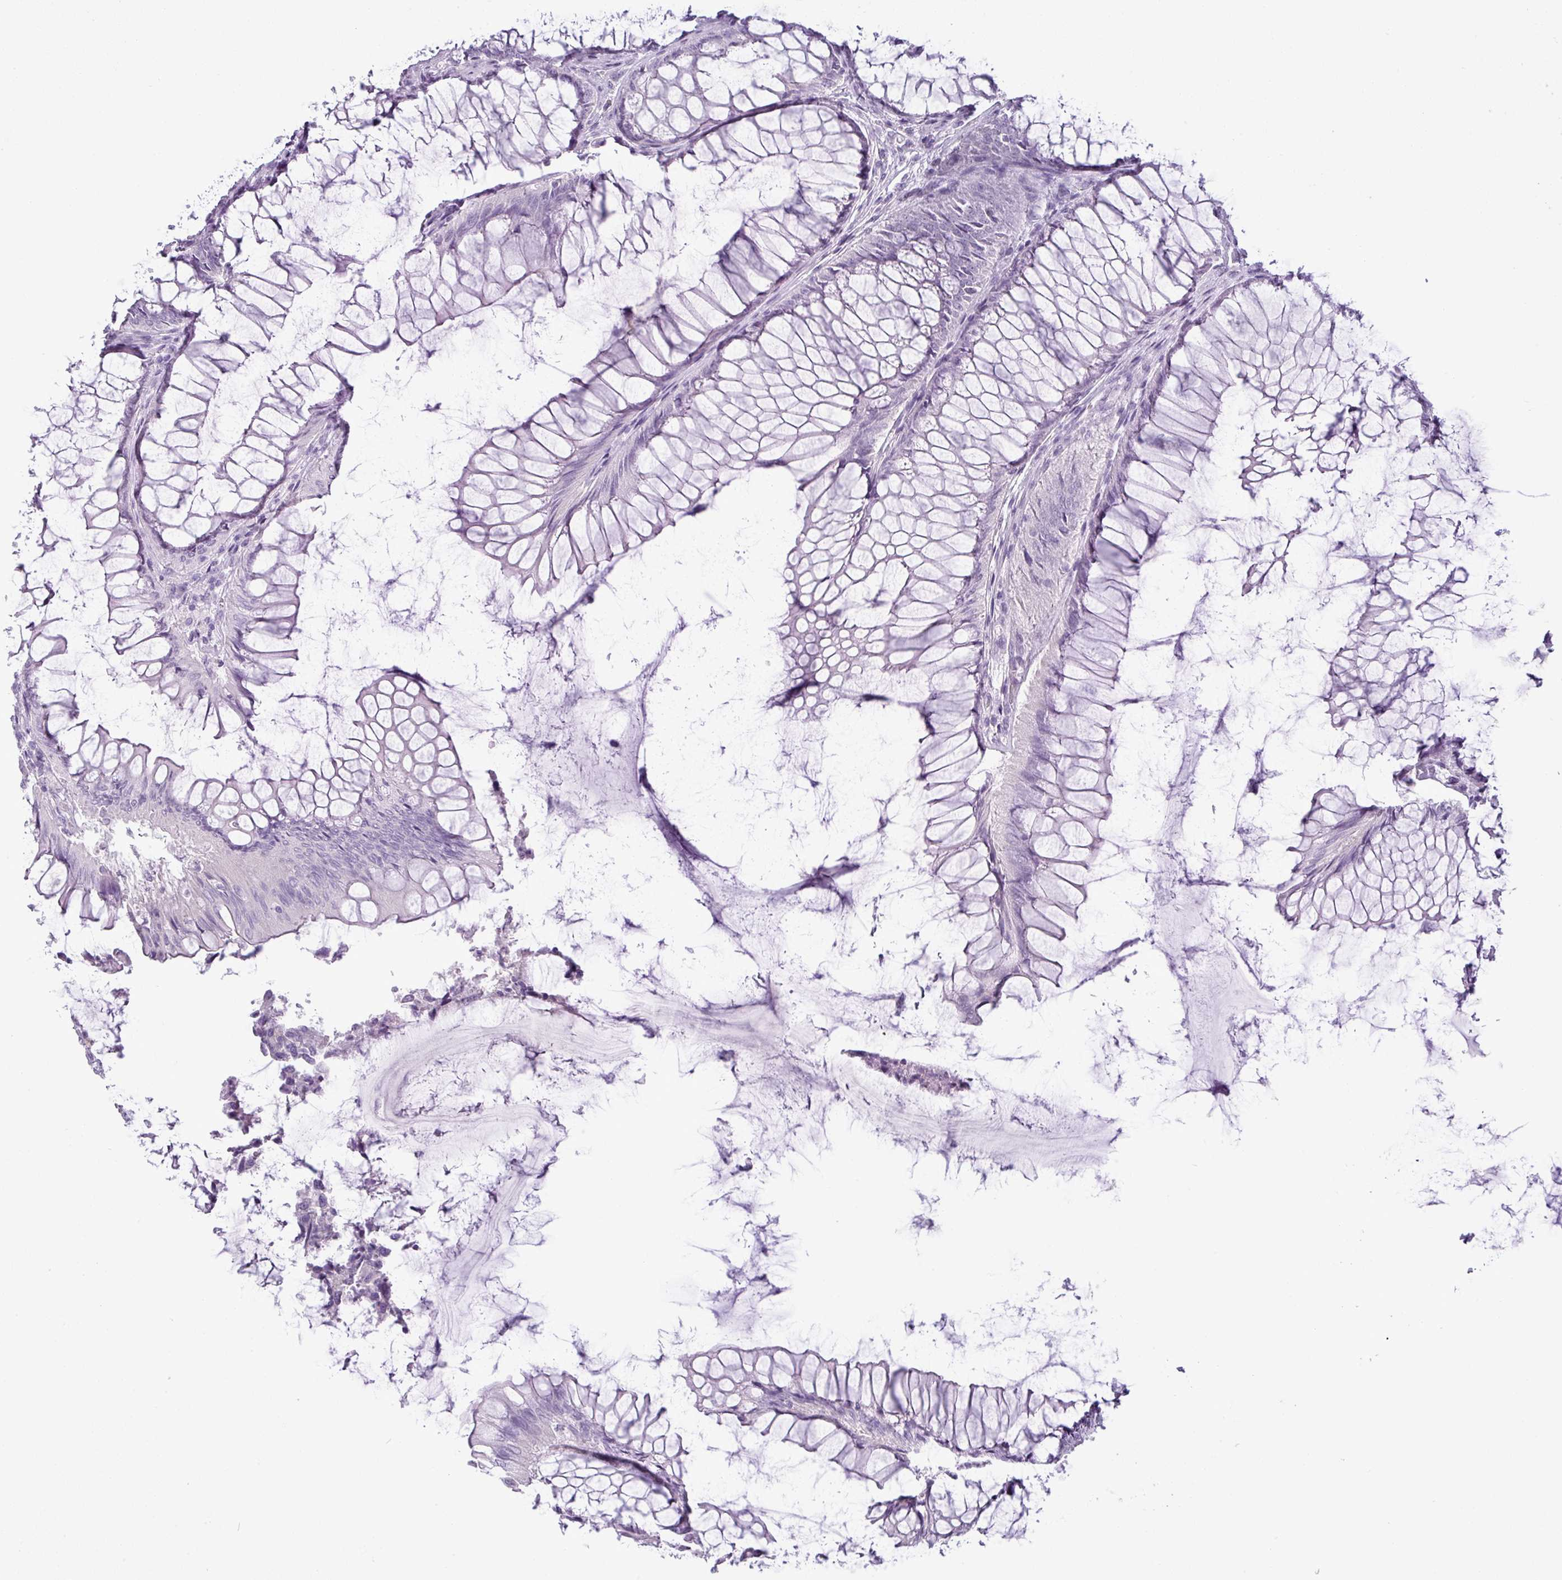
{"staining": {"intensity": "negative", "quantity": "none", "location": "none"}, "tissue": "colorectal cancer", "cell_type": "Tumor cells", "image_type": "cancer", "snomed": [{"axis": "morphology", "description": "Adenocarcinoma, NOS"}, {"axis": "topography", "description": "Colon"}], "caption": "IHC photomicrograph of colorectal cancer (adenocarcinoma) stained for a protein (brown), which shows no positivity in tumor cells.", "gene": "CDH16", "patient": {"sex": "female", "age": 67}}